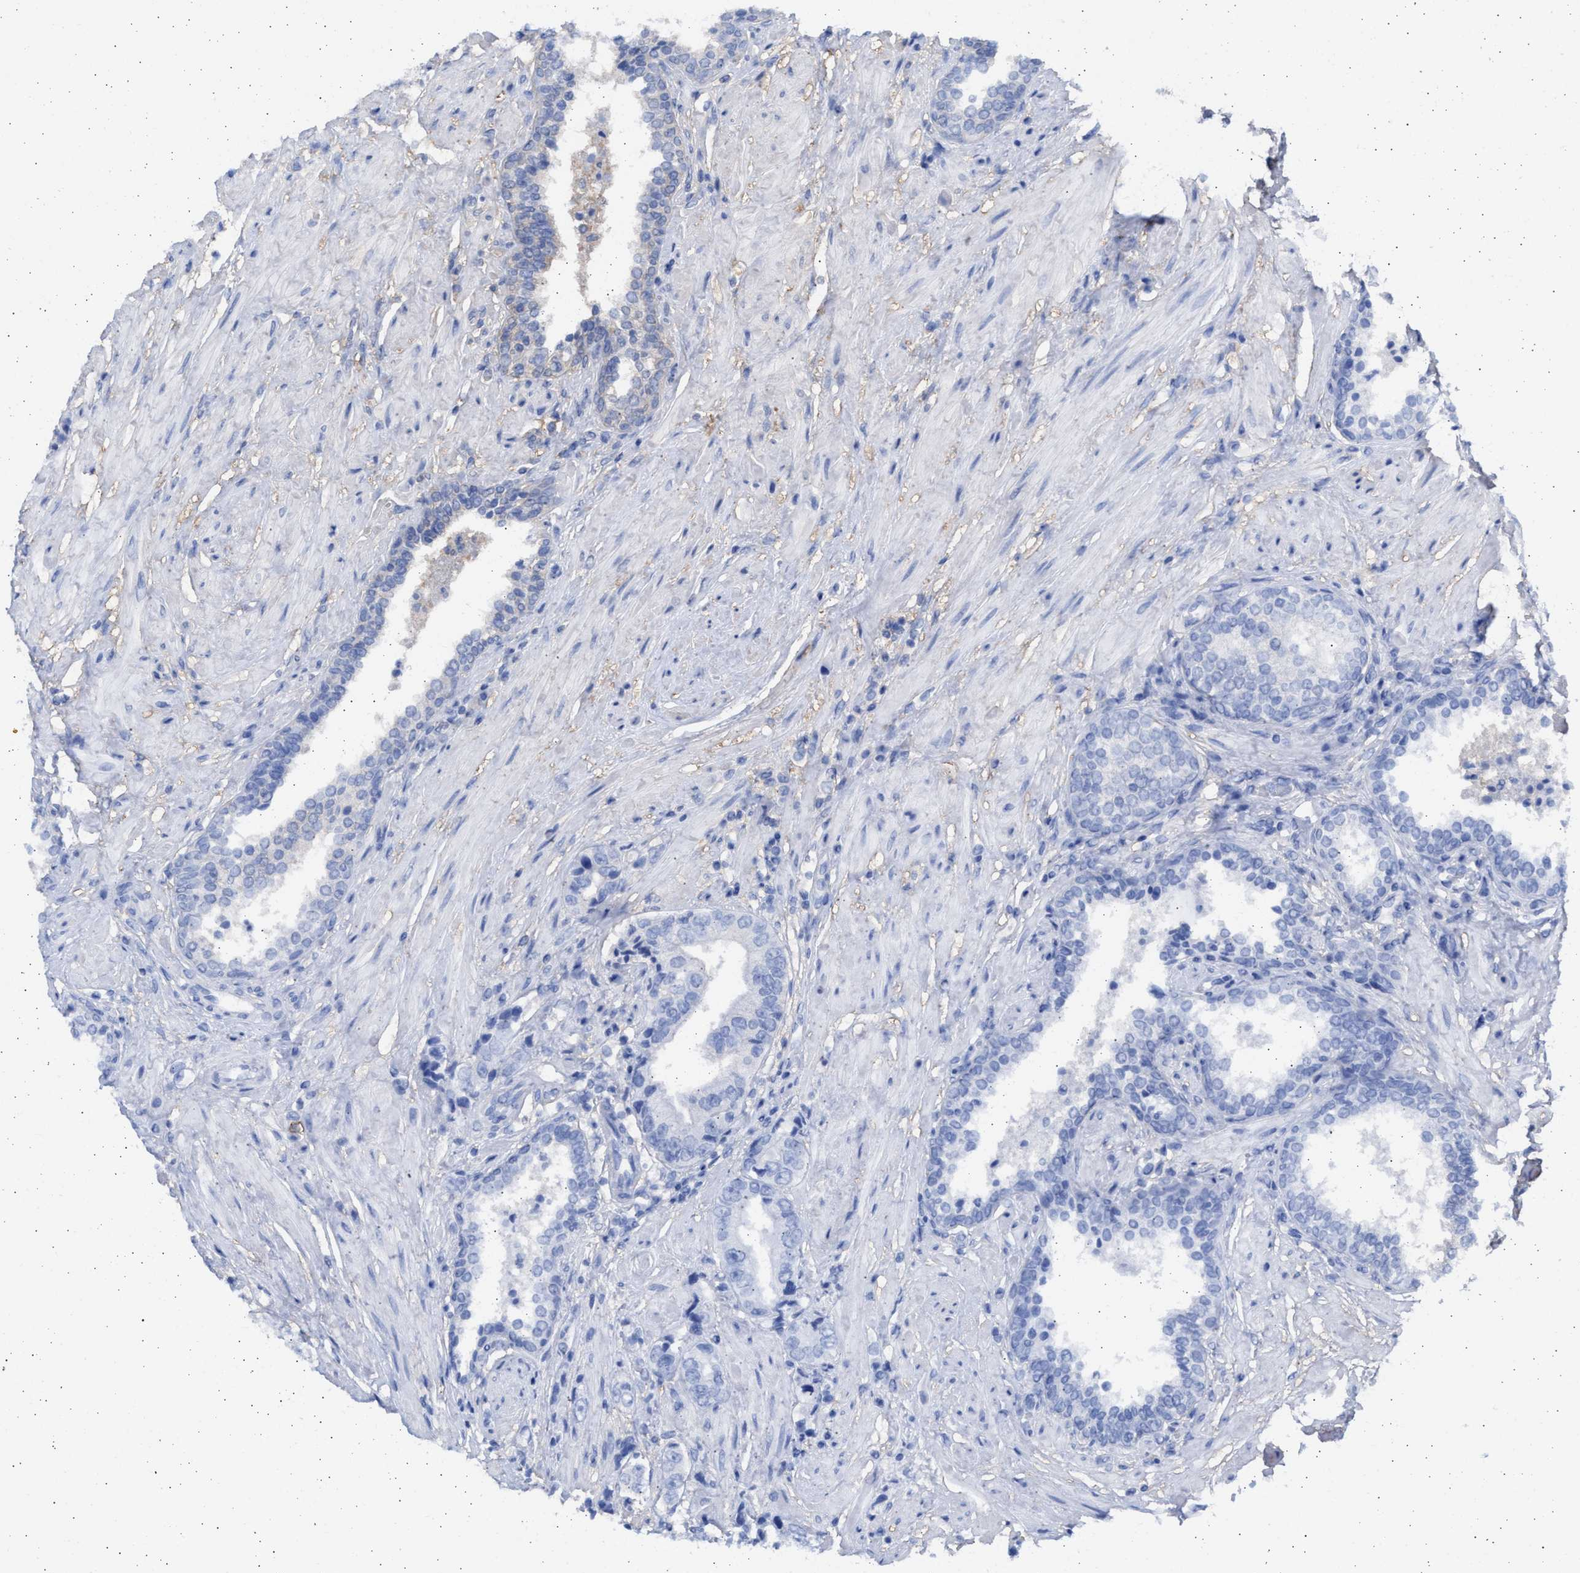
{"staining": {"intensity": "negative", "quantity": "none", "location": "none"}, "tissue": "prostate cancer", "cell_type": "Tumor cells", "image_type": "cancer", "snomed": [{"axis": "morphology", "description": "Adenocarcinoma, High grade"}, {"axis": "topography", "description": "Prostate"}], "caption": "IHC photomicrograph of neoplastic tissue: prostate cancer (adenocarcinoma (high-grade)) stained with DAB (3,3'-diaminobenzidine) reveals no significant protein expression in tumor cells.", "gene": "ALDOC", "patient": {"sex": "male", "age": 61}}